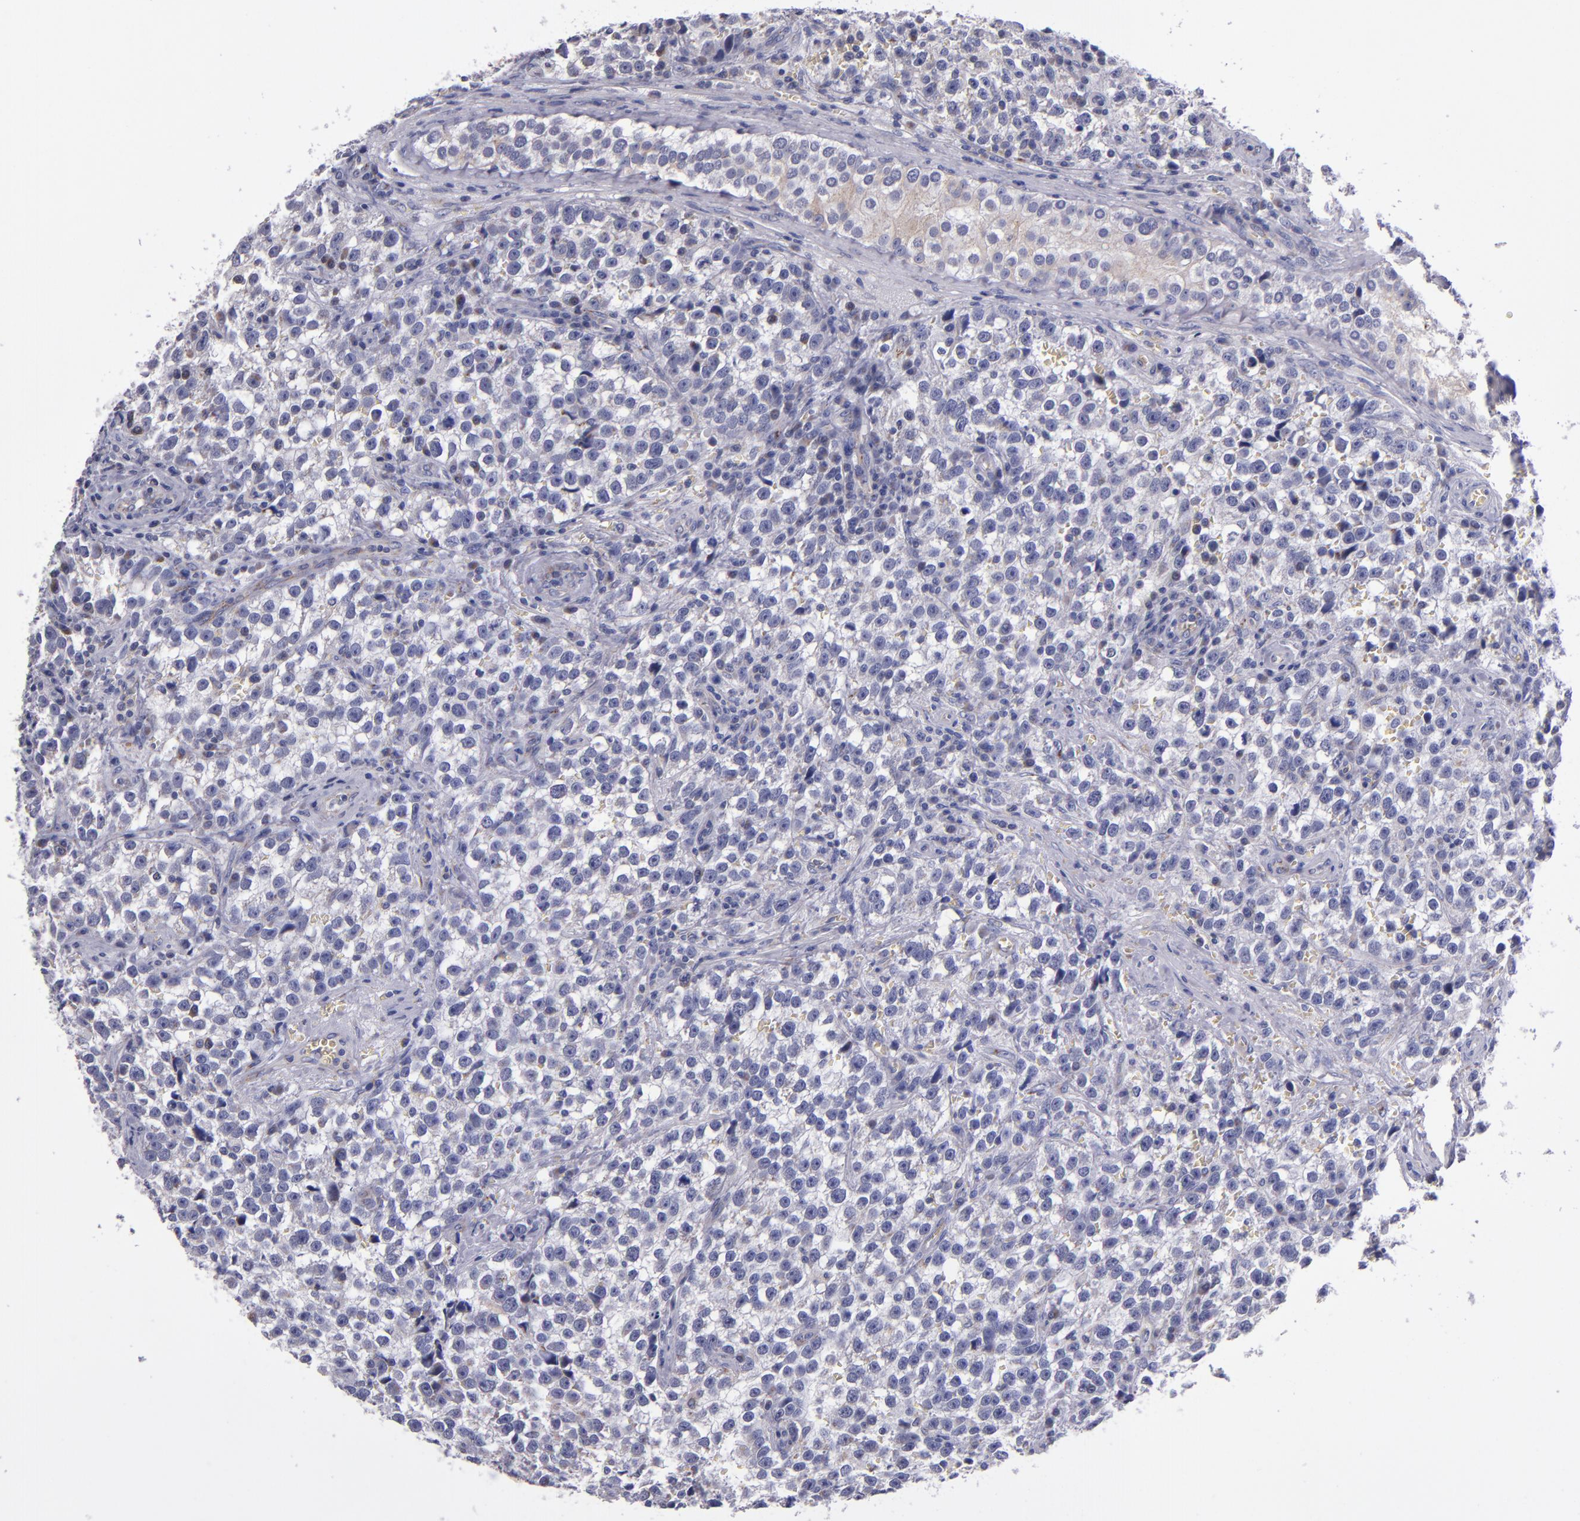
{"staining": {"intensity": "weak", "quantity": "<25%", "location": "cytoplasmic/membranous"}, "tissue": "testis cancer", "cell_type": "Tumor cells", "image_type": "cancer", "snomed": [{"axis": "morphology", "description": "Seminoma, NOS"}, {"axis": "topography", "description": "Testis"}], "caption": "High power microscopy histopathology image of an IHC image of testis cancer (seminoma), revealing no significant positivity in tumor cells. (DAB (3,3'-diaminobenzidine) immunohistochemistry, high magnification).", "gene": "RAB41", "patient": {"sex": "male", "age": 38}}